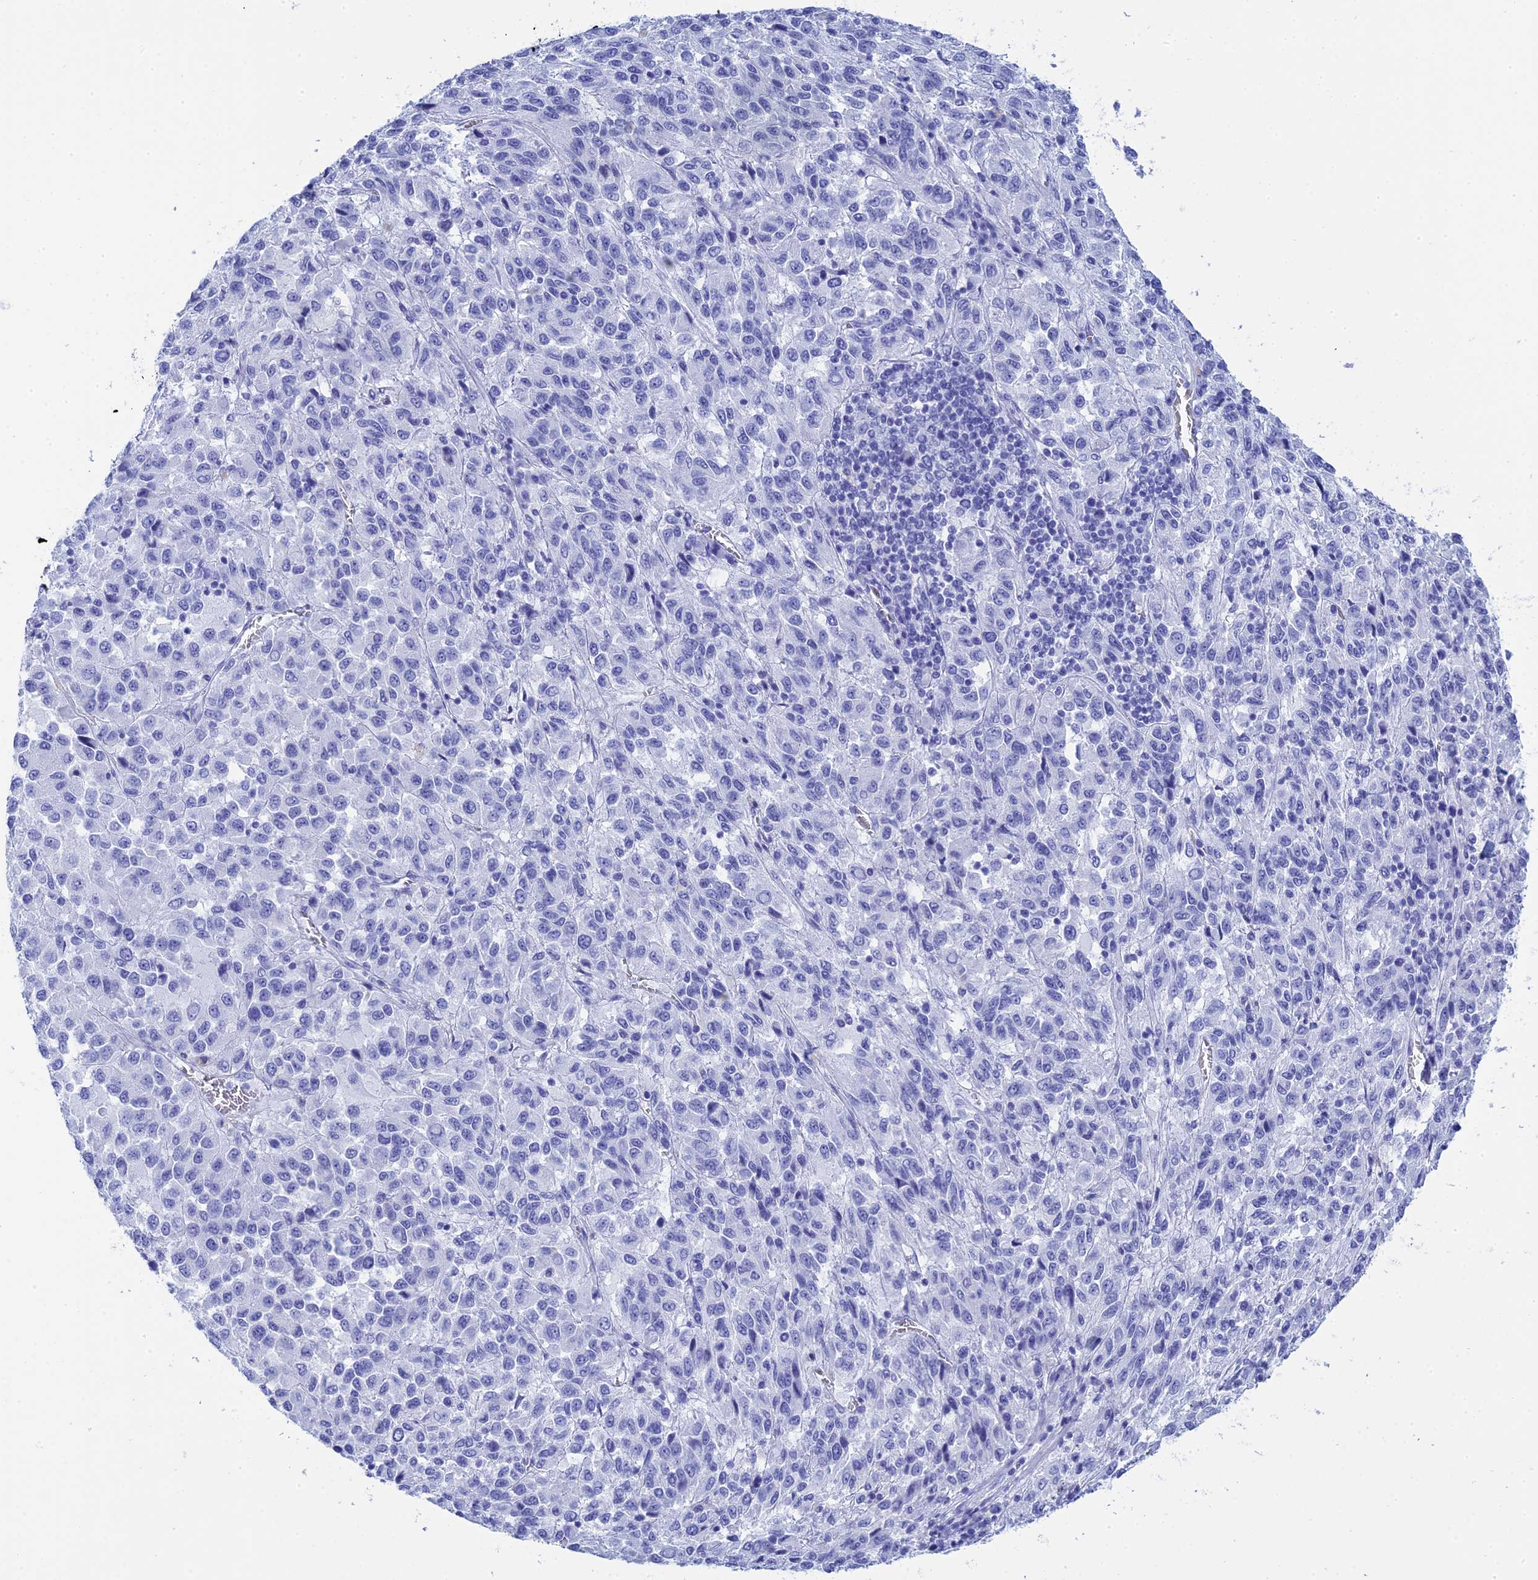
{"staining": {"intensity": "negative", "quantity": "none", "location": "none"}, "tissue": "melanoma", "cell_type": "Tumor cells", "image_type": "cancer", "snomed": [{"axis": "morphology", "description": "Malignant melanoma, Metastatic site"}, {"axis": "topography", "description": "Lung"}], "caption": "Immunohistochemistry photomicrograph of neoplastic tissue: melanoma stained with DAB exhibits no significant protein expression in tumor cells.", "gene": "TEX101", "patient": {"sex": "male", "age": 64}}